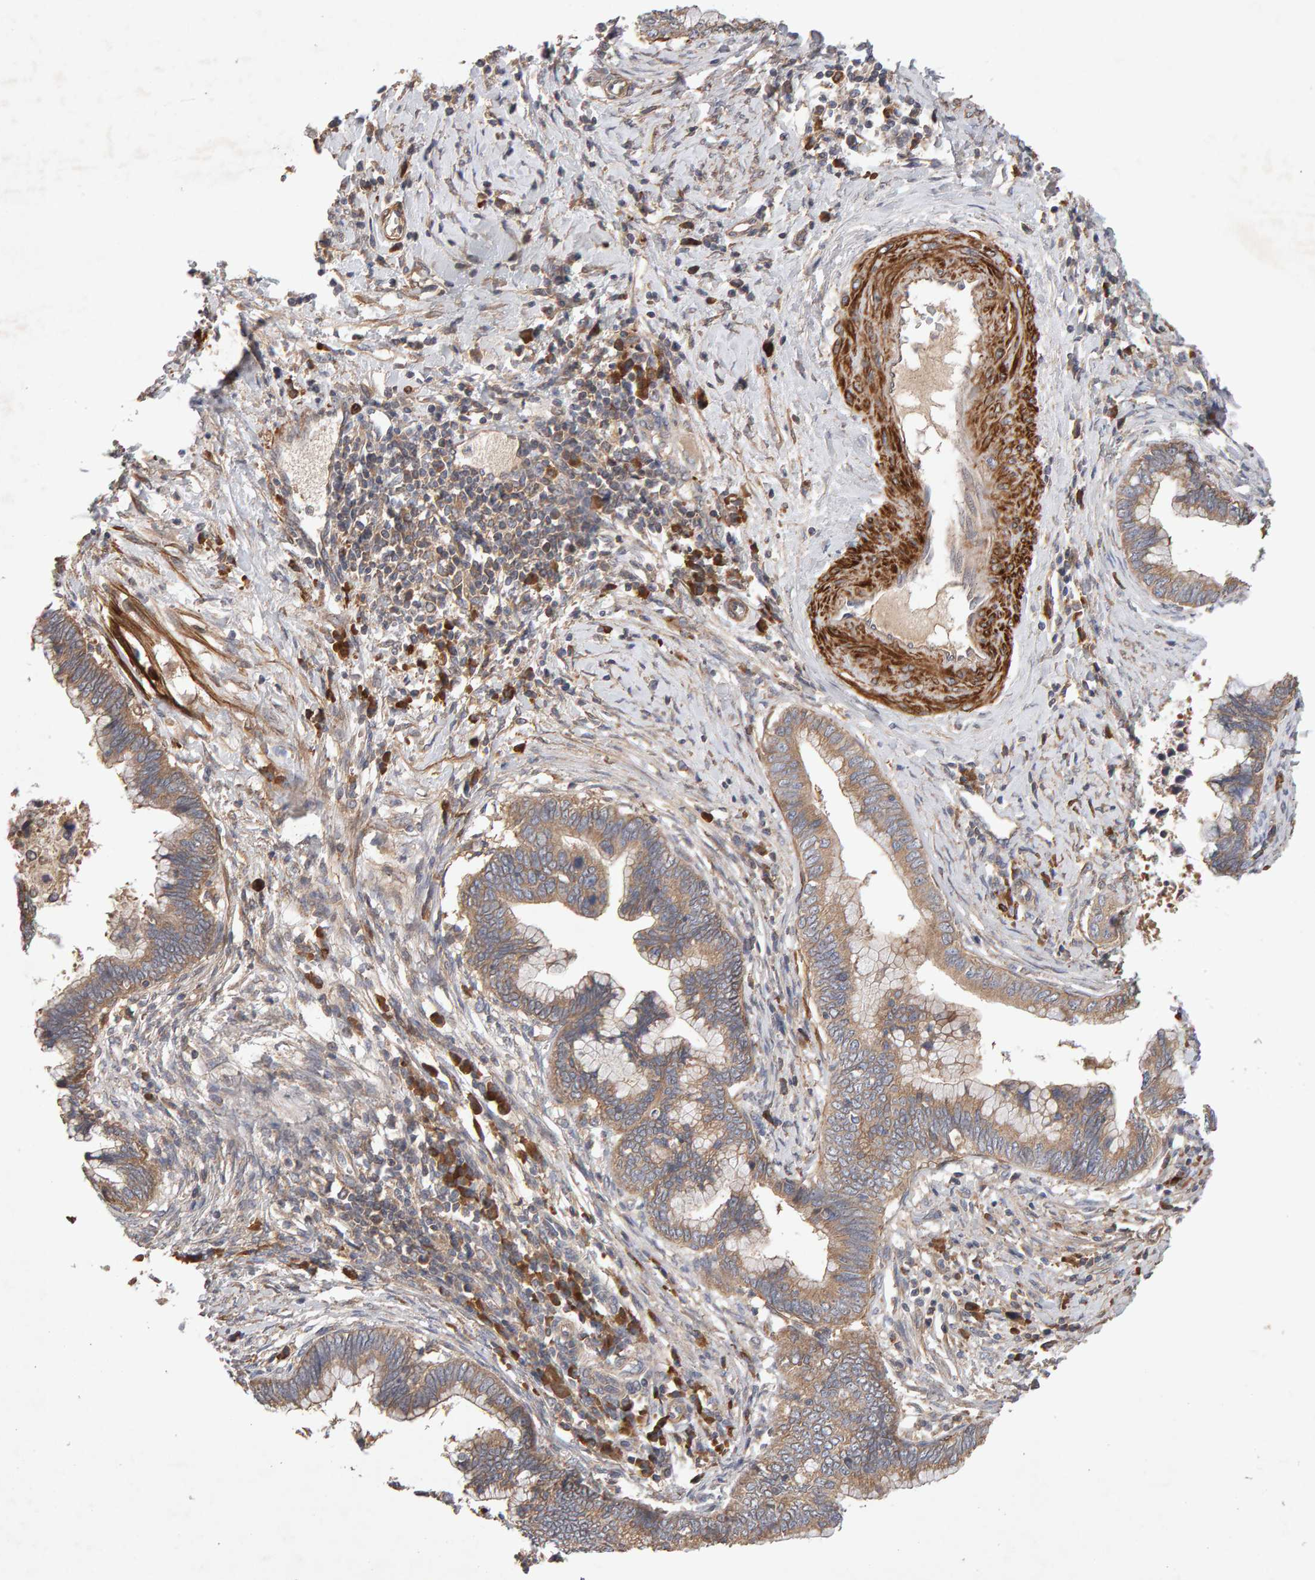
{"staining": {"intensity": "weak", "quantity": ">75%", "location": "cytoplasmic/membranous"}, "tissue": "cervical cancer", "cell_type": "Tumor cells", "image_type": "cancer", "snomed": [{"axis": "morphology", "description": "Adenocarcinoma, NOS"}, {"axis": "topography", "description": "Cervix"}], "caption": "Immunohistochemical staining of human cervical cancer demonstrates low levels of weak cytoplasmic/membranous positivity in approximately >75% of tumor cells. Nuclei are stained in blue.", "gene": "RNF19A", "patient": {"sex": "female", "age": 44}}